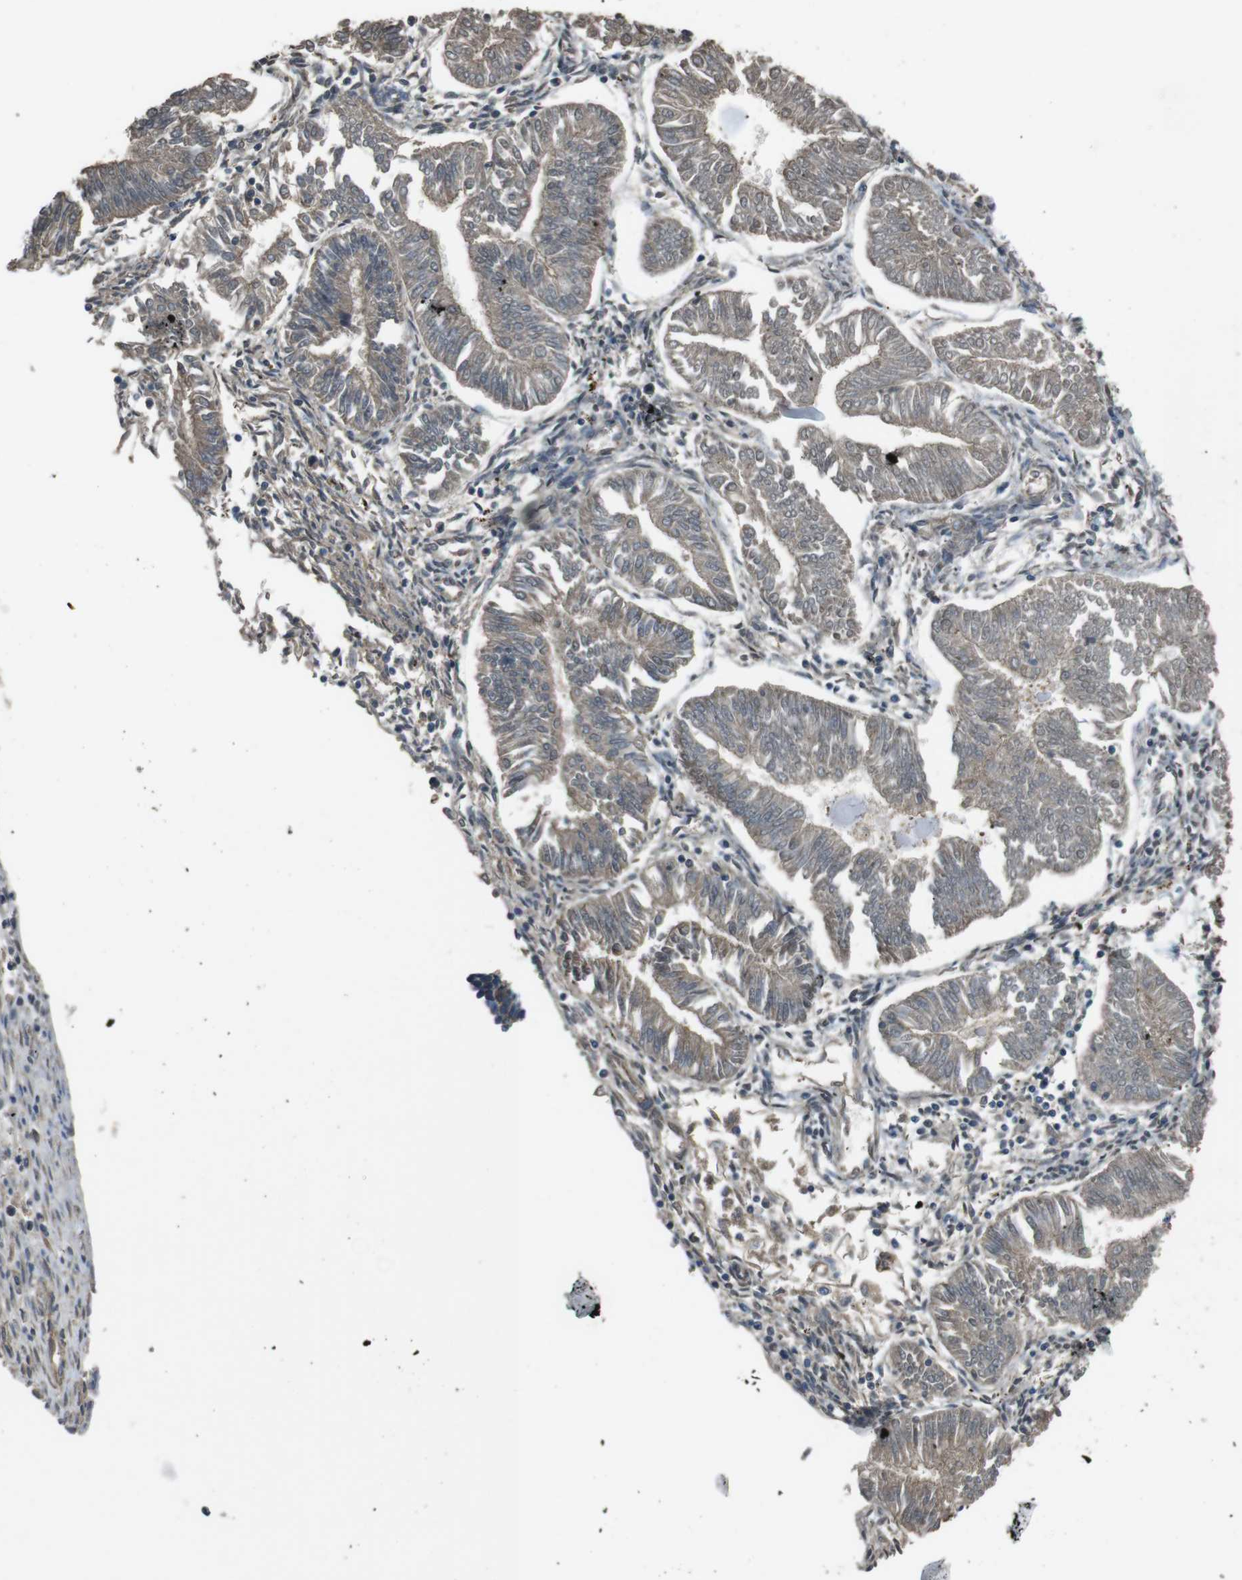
{"staining": {"intensity": "weak", "quantity": ">75%", "location": "cytoplasmic/membranous"}, "tissue": "endometrial cancer", "cell_type": "Tumor cells", "image_type": "cancer", "snomed": [{"axis": "morphology", "description": "Adenocarcinoma, NOS"}, {"axis": "topography", "description": "Endometrium"}], "caption": "An image of human endometrial cancer (adenocarcinoma) stained for a protein reveals weak cytoplasmic/membranous brown staining in tumor cells.", "gene": "FUT2", "patient": {"sex": "female", "age": 53}}